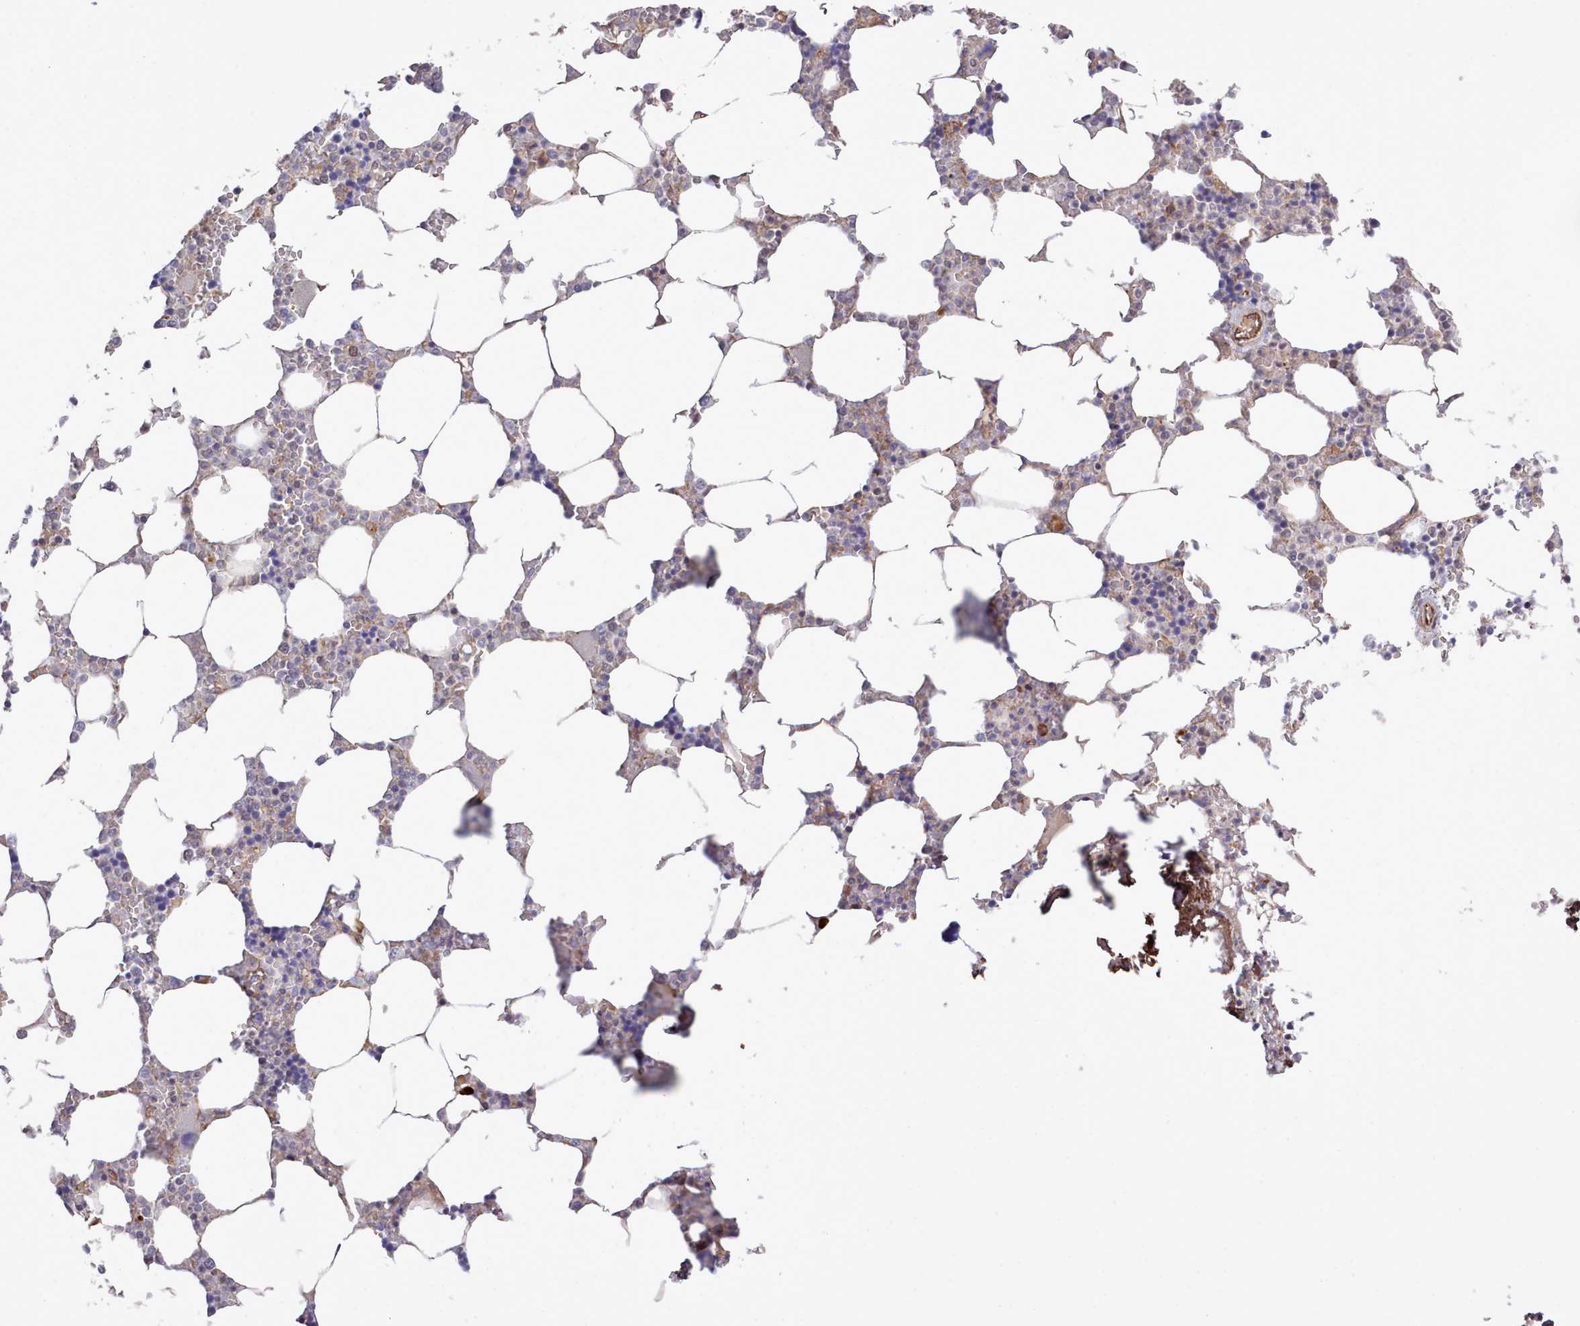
{"staining": {"intensity": "negative", "quantity": "none", "location": "none"}, "tissue": "bone marrow", "cell_type": "Hematopoietic cells", "image_type": "normal", "snomed": [{"axis": "morphology", "description": "Normal tissue, NOS"}, {"axis": "topography", "description": "Bone marrow"}], "caption": "High power microscopy micrograph of an IHC micrograph of benign bone marrow, revealing no significant staining in hematopoietic cells.", "gene": "ZC3H13", "patient": {"sex": "male", "age": 64}}